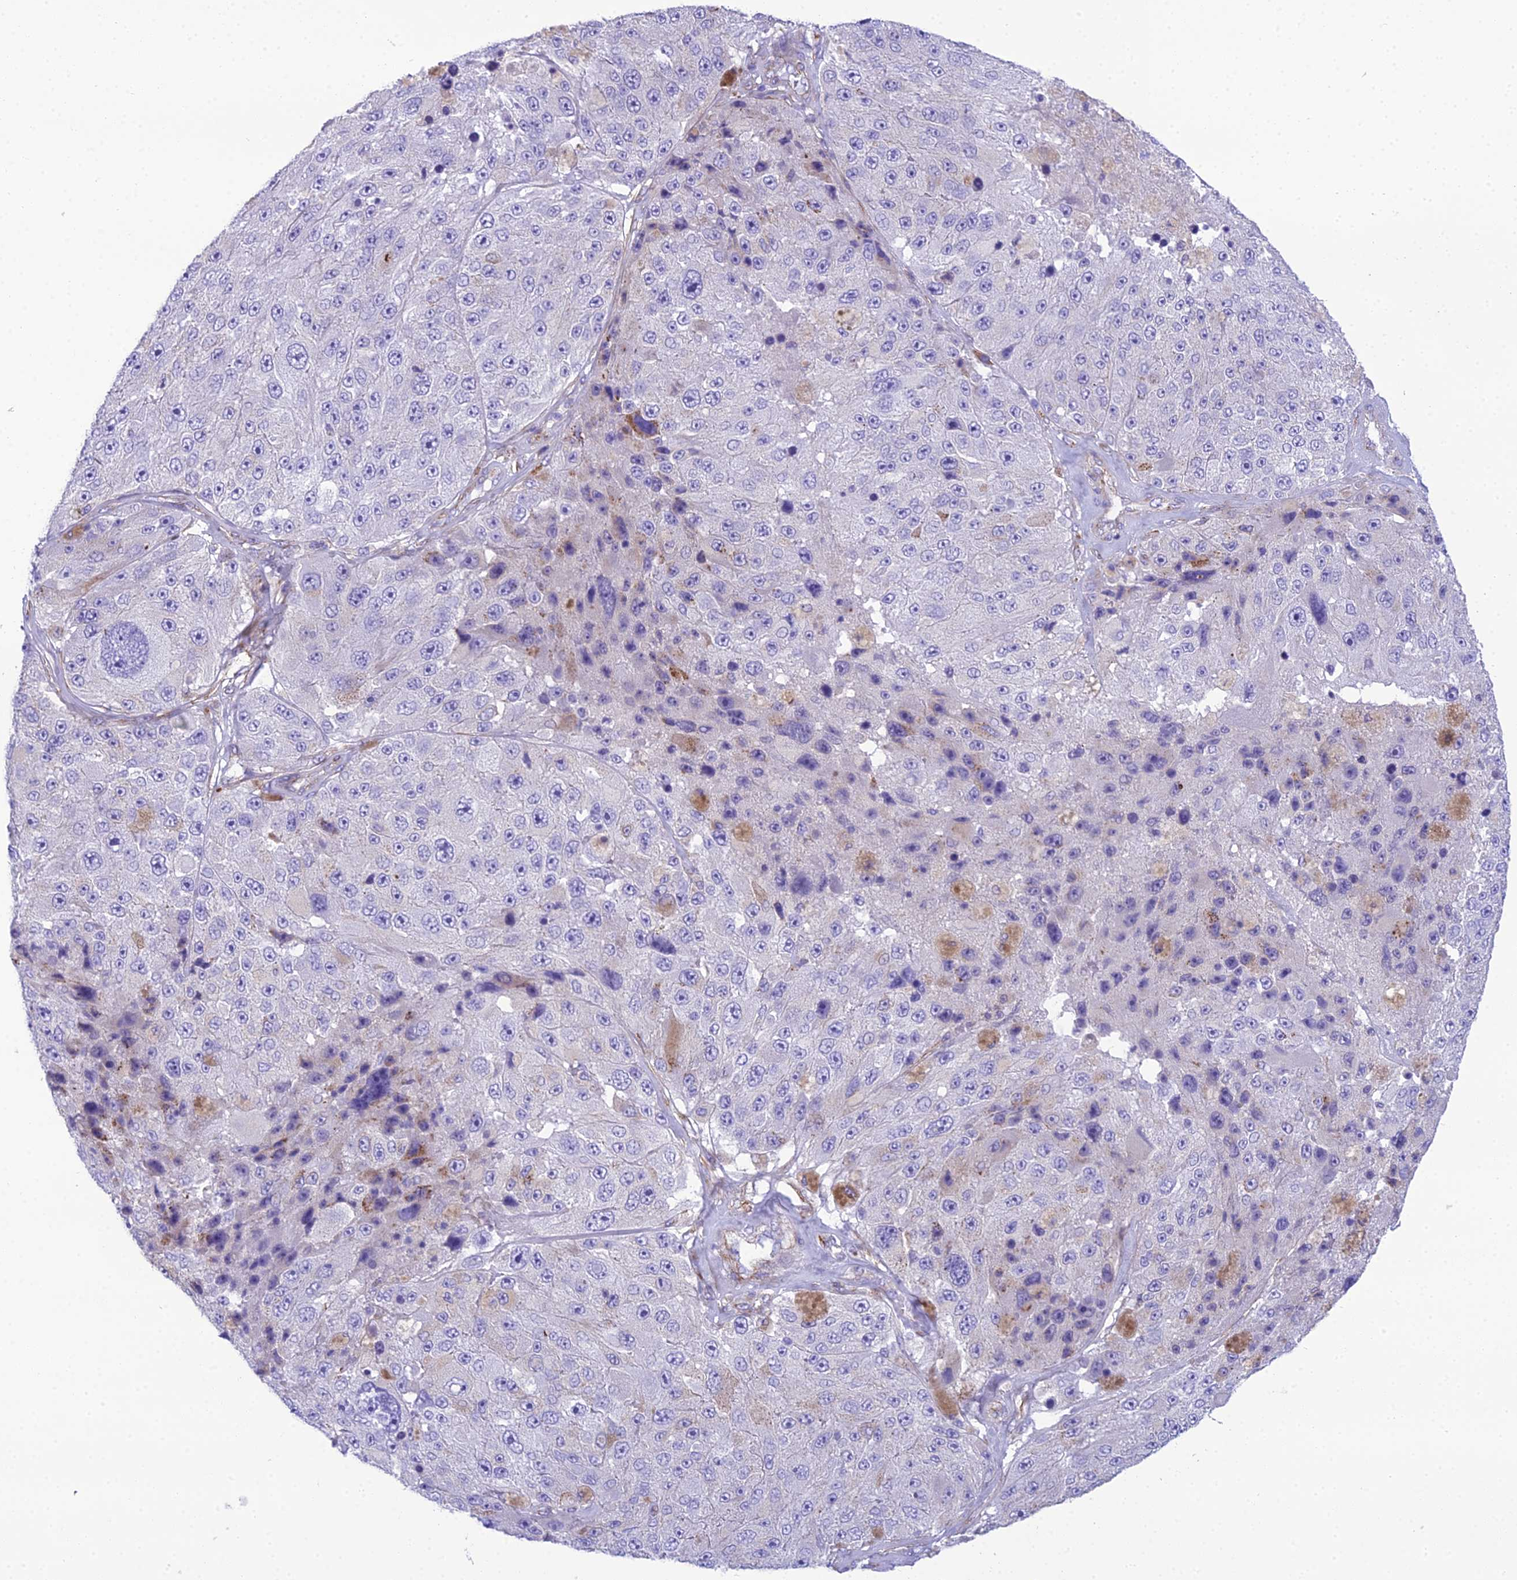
{"staining": {"intensity": "moderate", "quantity": "<25%", "location": "cytoplasmic/membranous"}, "tissue": "melanoma", "cell_type": "Tumor cells", "image_type": "cancer", "snomed": [{"axis": "morphology", "description": "Malignant melanoma, Metastatic site"}, {"axis": "topography", "description": "Lymph node"}], "caption": "Human malignant melanoma (metastatic site) stained with a brown dye demonstrates moderate cytoplasmic/membranous positive expression in approximately <25% of tumor cells.", "gene": "GFRA1", "patient": {"sex": "male", "age": 62}}